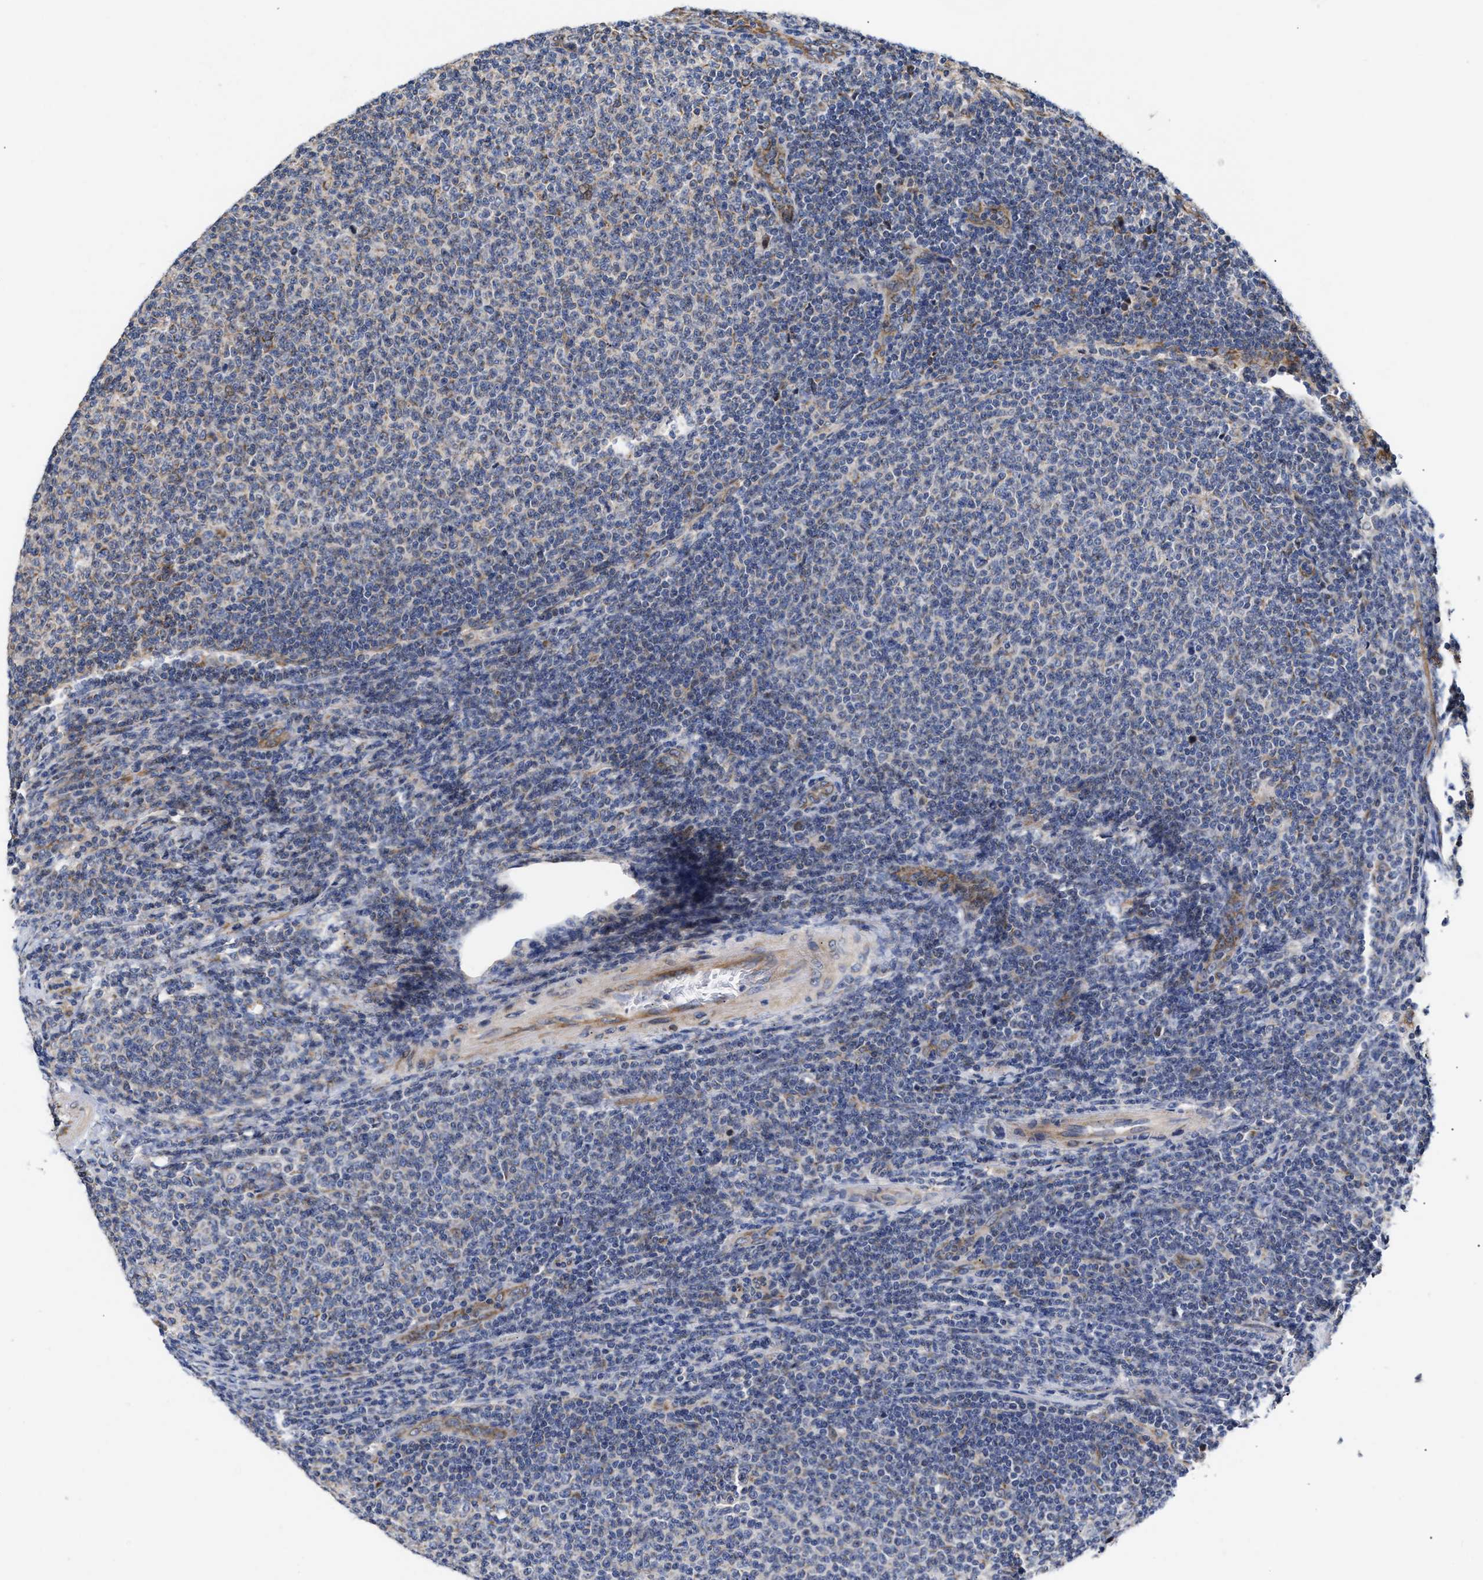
{"staining": {"intensity": "negative", "quantity": "none", "location": "none"}, "tissue": "lymphoma", "cell_type": "Tumor cells", "image_type": "cancer", "snomed": [{"axis": "morphology", "description": "Malignant lymphoma, non-Hodgkin's type, Low grade"}, {"axis": "topography", "description": "Lymph node"}], "caption": "Immunohistochemistry (IHC) histopathology image of human lymphoma stained for a protein (brown), which exhibits no staining in tumor cells.", "gene": "MALSU1", "patient": {"sex": "male", "age": 66}}